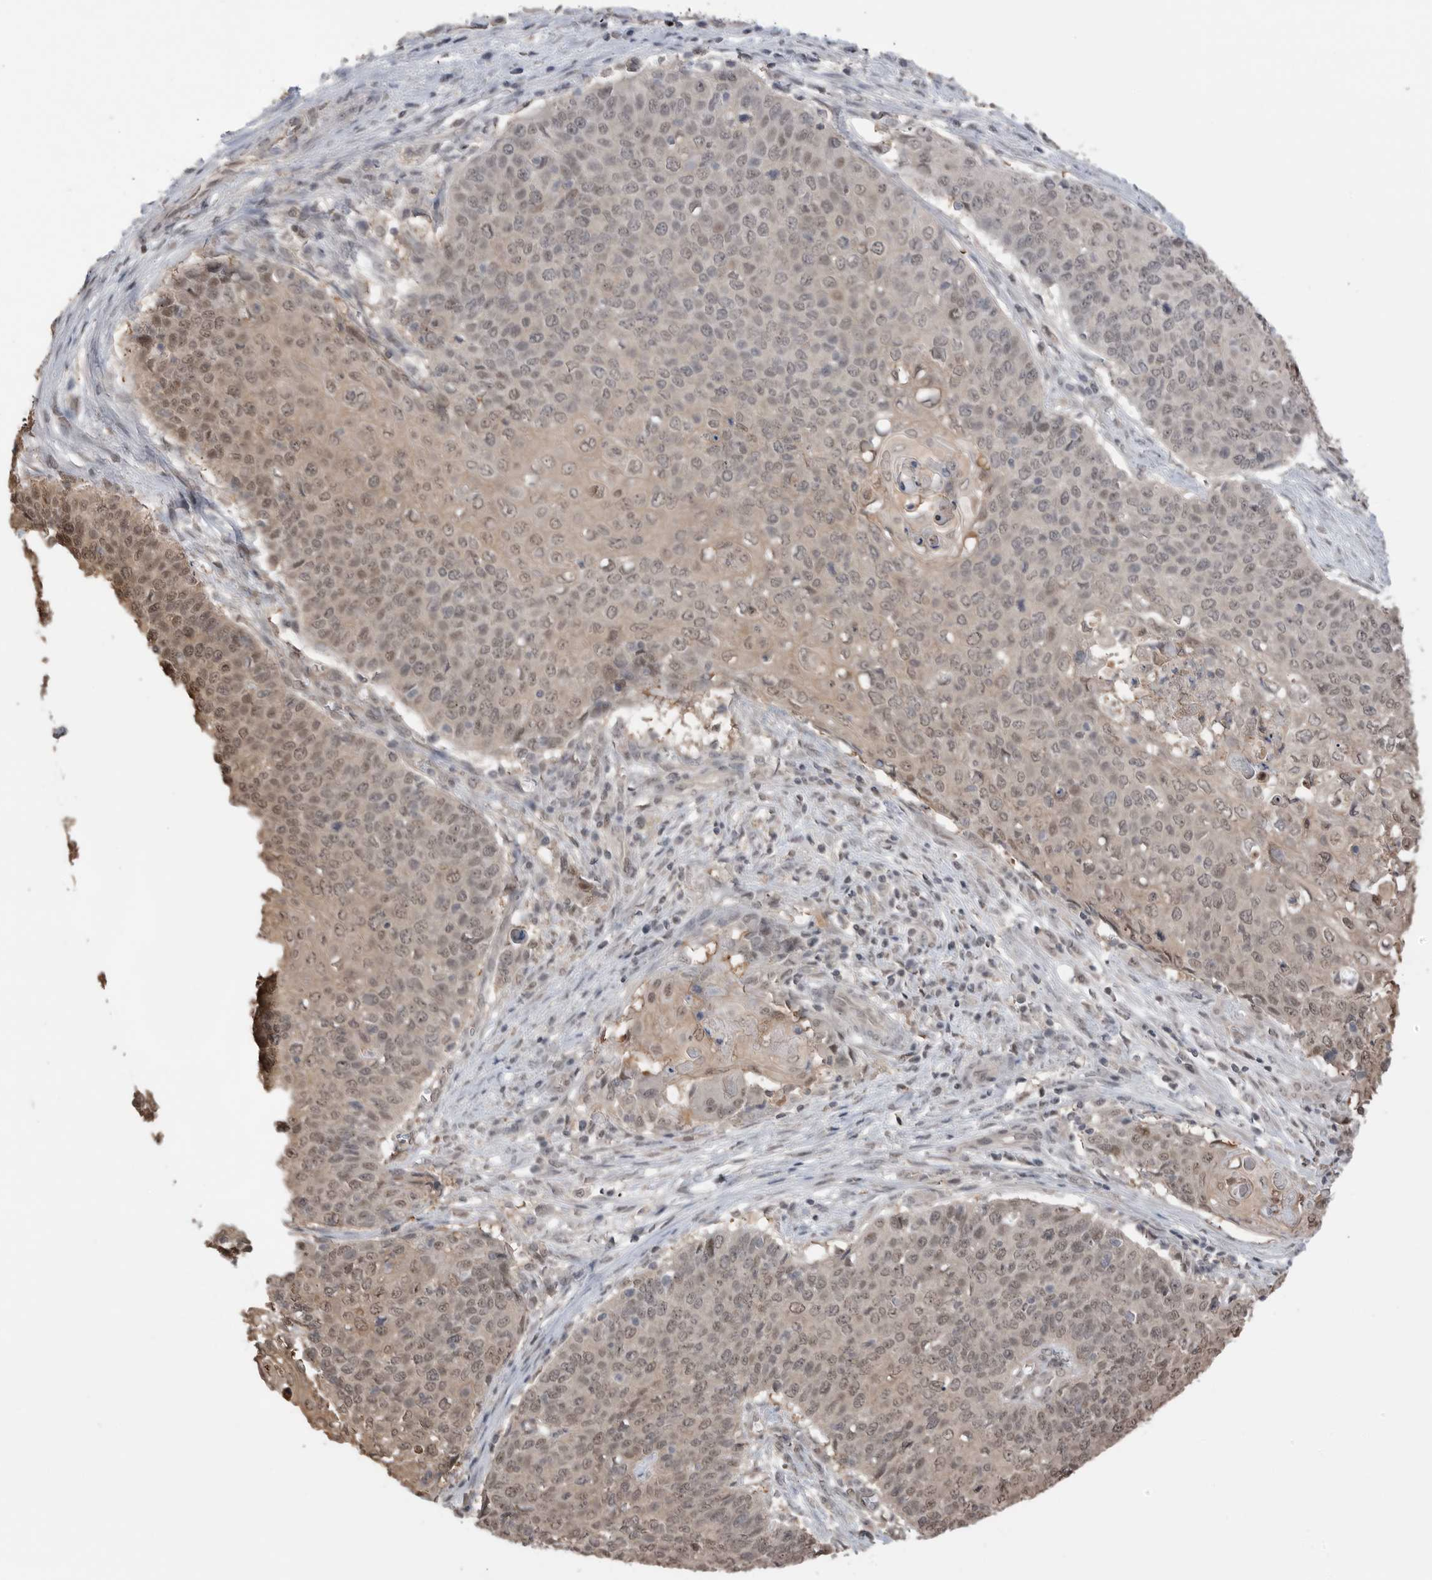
{"staining": {"intensity": "weak", "quantity": "25%-75%", "location": "nuclear"}, "tissue": "cervical cancer", "cell_type": "Tumor cells", "image_type": "cancer", "snomed": [{"axis": "morphology", "description": "Squamous cell carcinoma, NOS"}, {"axis": "topography", "description": "Cervix"}], "caption": "Tumor cells exhibit low levels of weak nuclear staining in approximately 25%-75% of cells in cervical cancer (squamous cell carcinoma). The staining is performed using DAB brown chromogen to label protein expression. The nuclei are counter-stained blue using hematoxylin.", "gene": "PEAK1", "patient": {"sex": "female", "age": 39}}